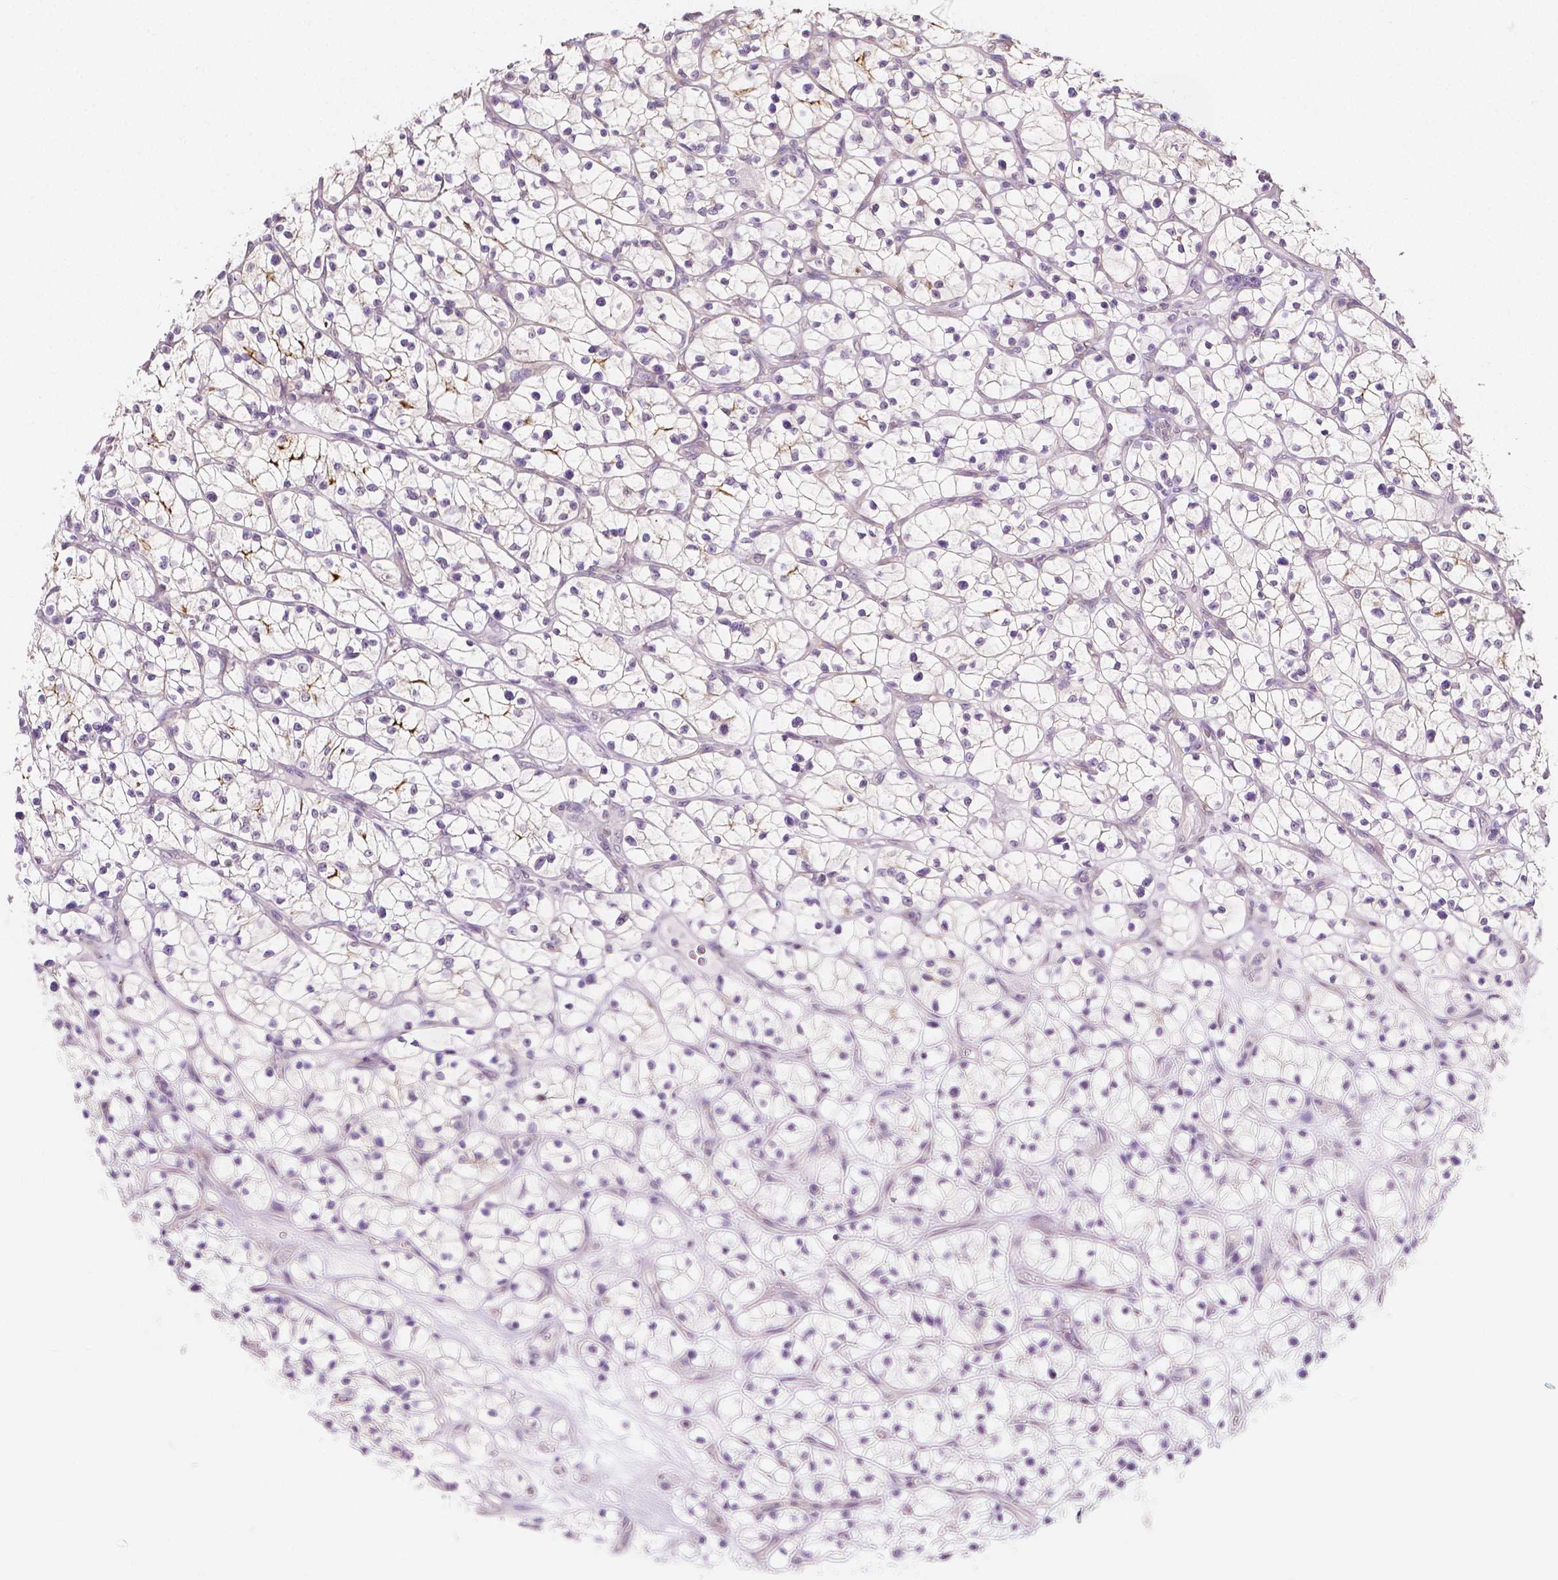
{"staining": {"intensity": "negative", "quantity": "none", "location": "none"}, "tissue": "renal cancer", "cell_type": "Tumor cells", "image_type": "cancer", "snomed": [{"axis": "morphology", "description": "Adenocarcinoma, NOS"}, {"axis": "topography", "description": "Kidney"}], "caption": "Renal cancer stained for a protein using IHC displays no expression tumor cells.", "gene": "C1orf167", "patient": {"sex": "female", "age": 64}}